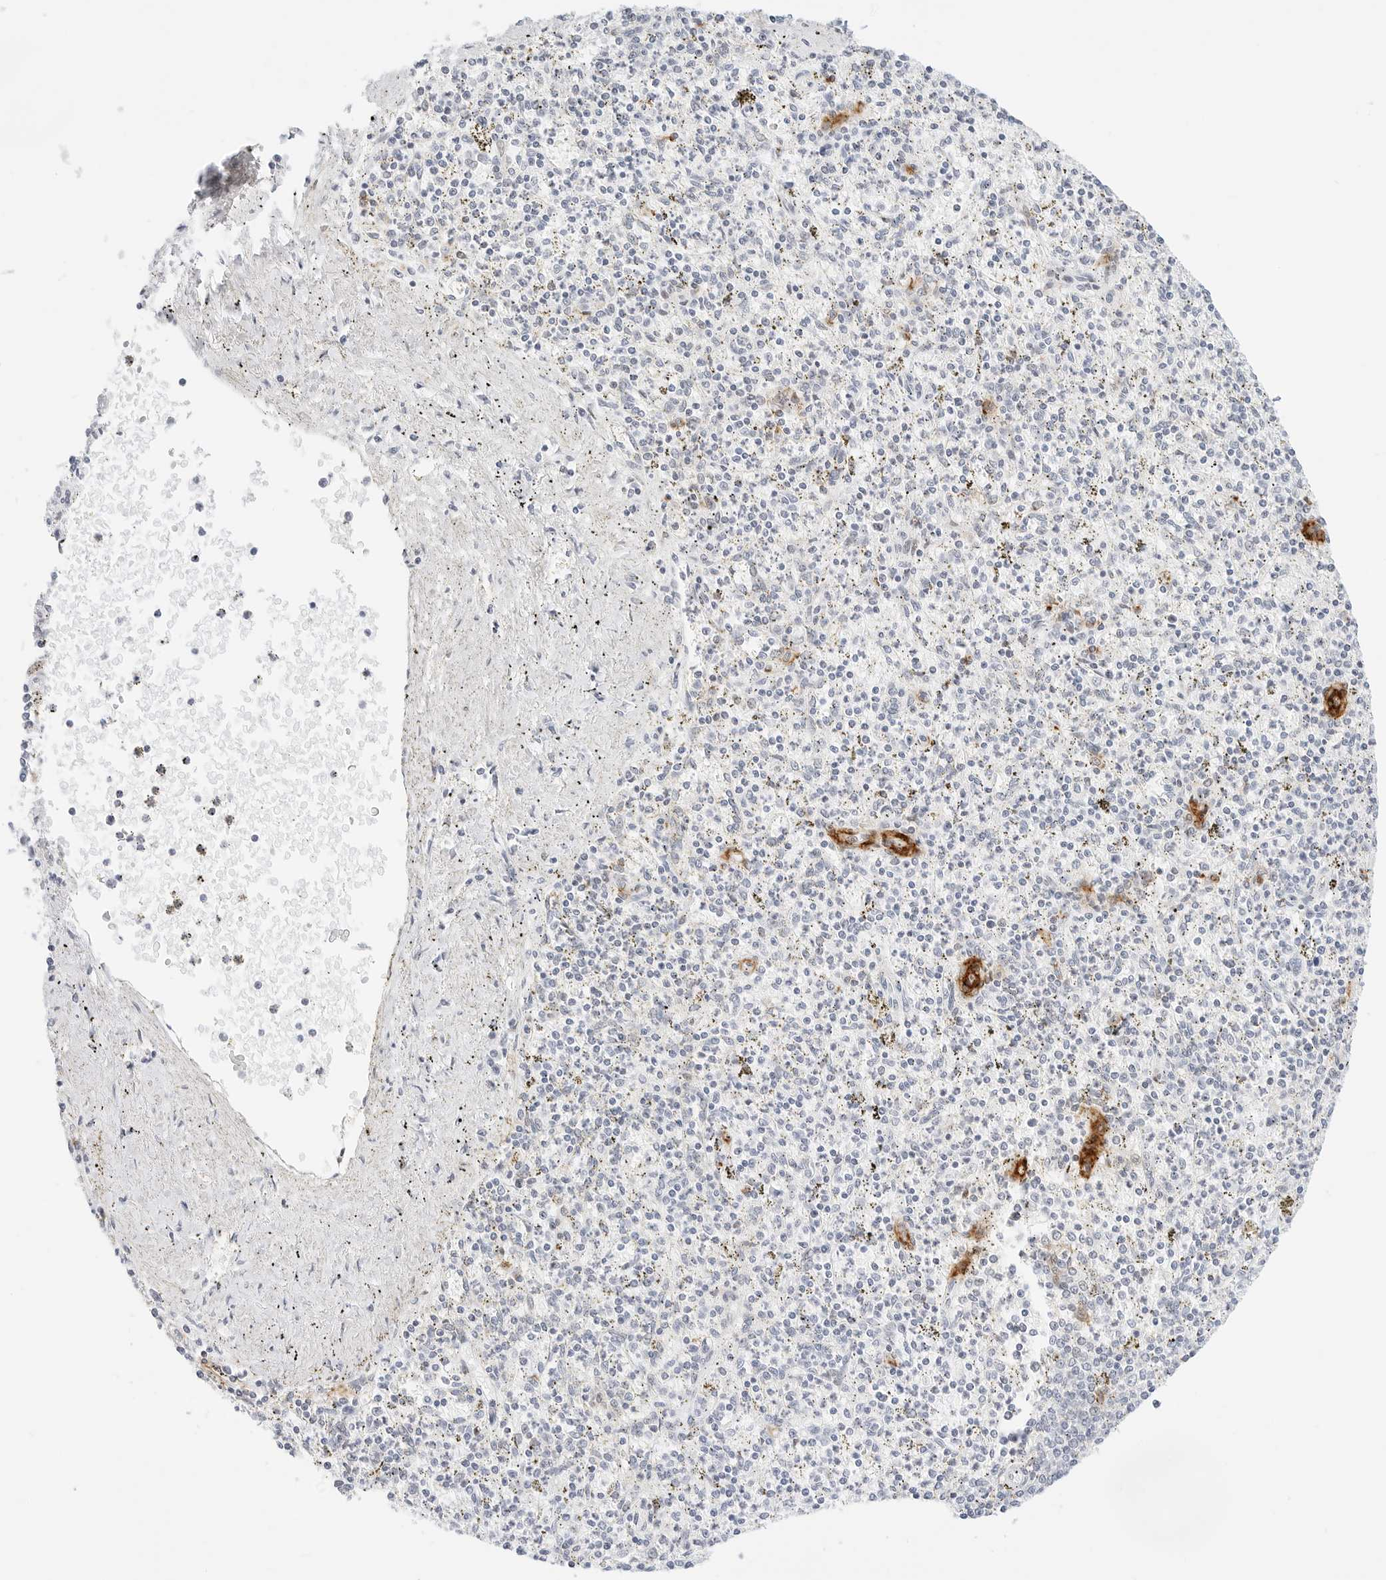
{"staining": {"intensity": "negative", "quantity": "none", "location": "none"}, "tissue": "spleen", "cell_type": "Cells in red pulp", "image_type": "normal", "snomed": [{"axis": "morphology", "description": "Normal tissue, NOS"}, {"axis": "topography", "description": "Spleen"}], "caption": "Photomicrograph shows no significant protein expression in cells in red pulp of normal spleen. (DAB immunohistochemistry (IHC), high magnification).", "gene": "CDH1", "patient": {"sex": "male", "age": 72}}